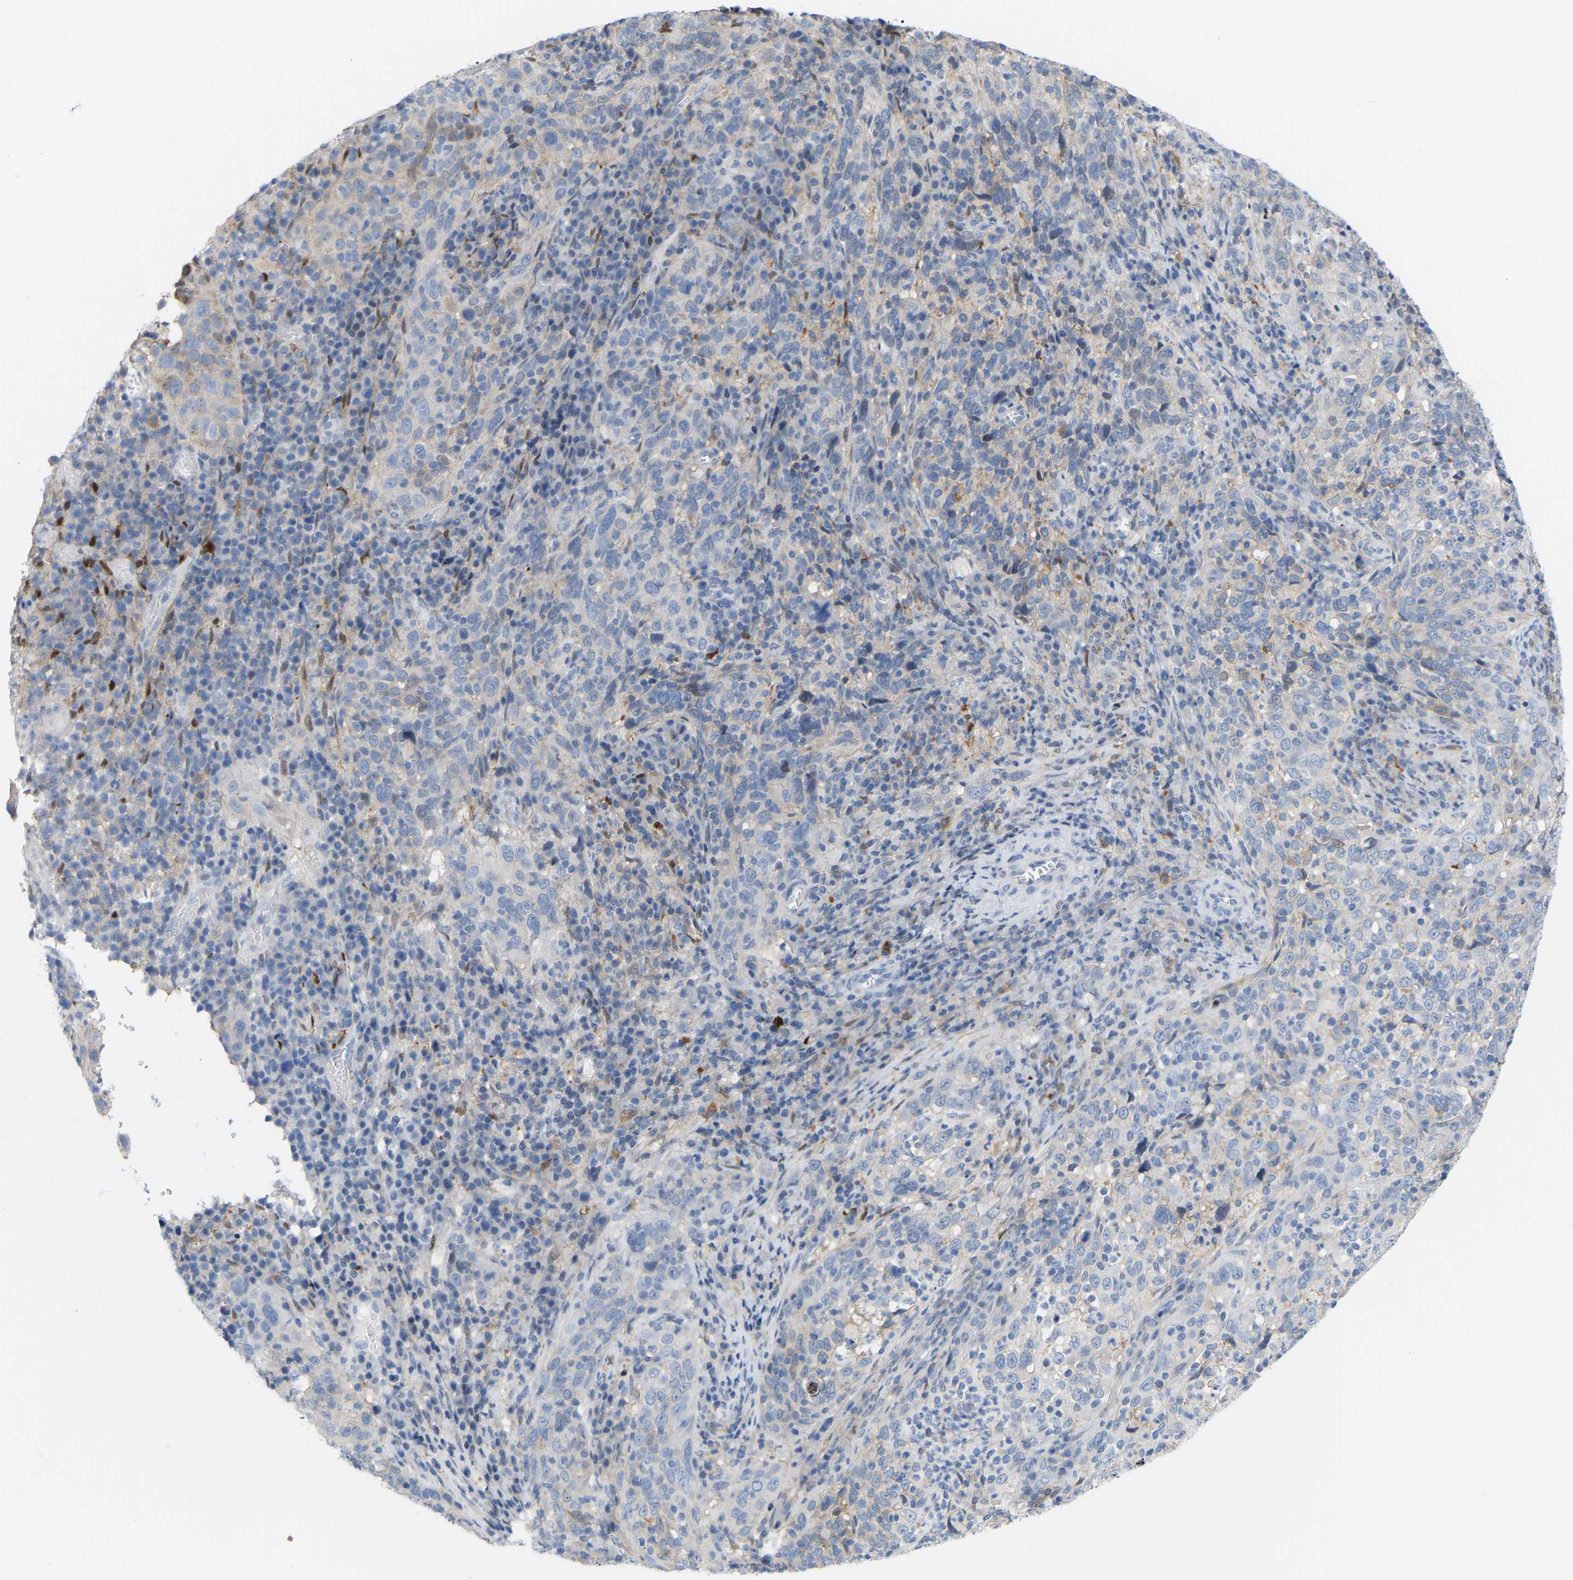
{"staining": {"intensity": "weak", "quantity": "<25%", "location": "cytoplasmic/membranous"}, "tissue": "cervical cancer", "cell_type": "Tumor cells", "image_type": "cancer", "snomed": [{"axis": "morphology", "description": "Squamous cell carcinoma, NOS"}, {"axis": "topography", "description": "Cervix"}], "caption": "Tumor cells are negative for protein expression in human cervical cancer (squamous cell carcinoma). Brightfield microscopy of IHC stained with DAB (3,3'-diaminobenzidine) (brown) and hematoxylin (blue), captured at high magnification.", "gene": "ABTB2", "patient": {"sex": "female", "age": 46}}